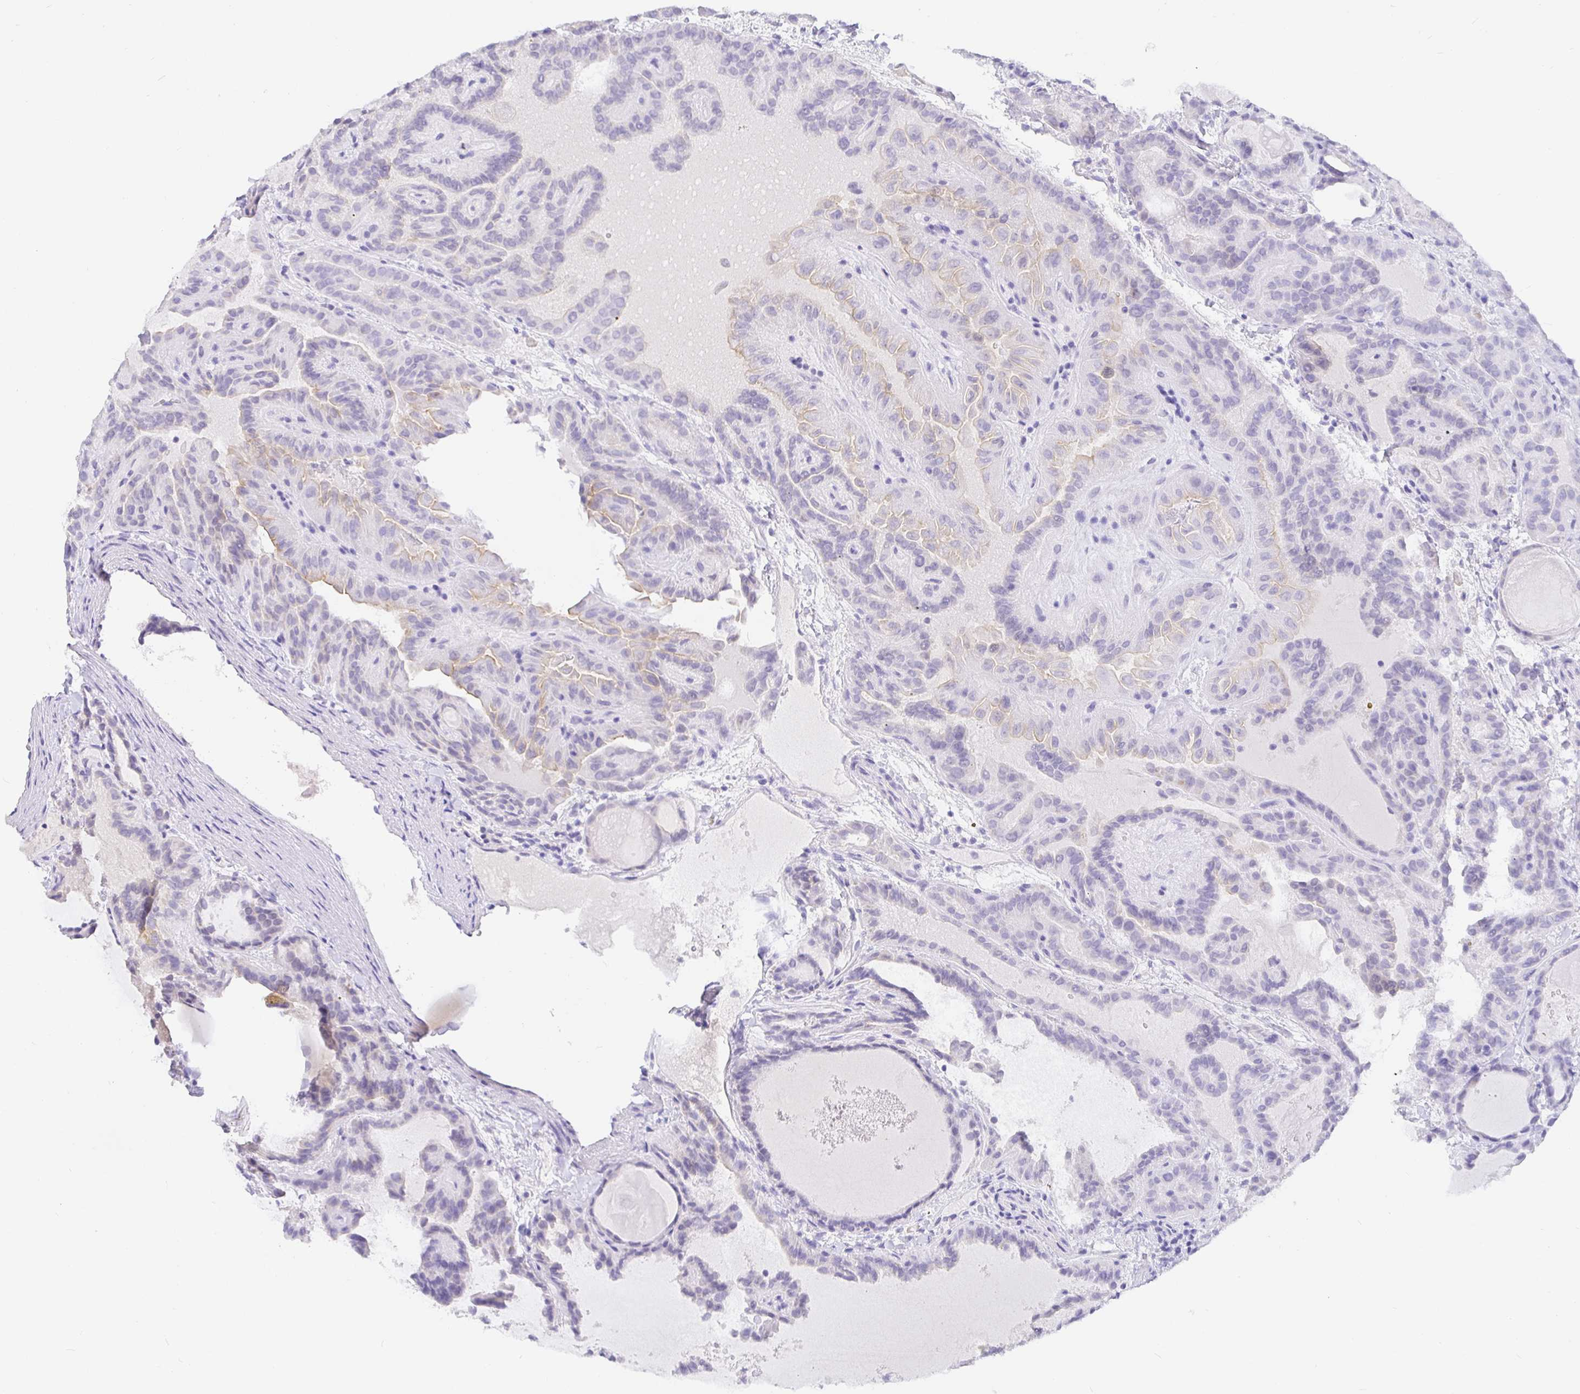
{"staining": {"intensity": "weak", "quantity": "<25%", "location": "cytoplasmic/membranous"}, "tissue": "thyroid cancer", "cell_type": "Tumor cells", "image_type": "cancer", "snomed": [{"axis": "morphology", "description": "Papillary adenocarcinoma, NOS"}, {"axis": "topography", "description": "Thyroid gland"}], "caption": "IHC of human thyroid papillary adenocarcinoma displays no positivity in tumor cells.", "gene": "EZHIP", "patient": {"sex": "female", "age": 46}}